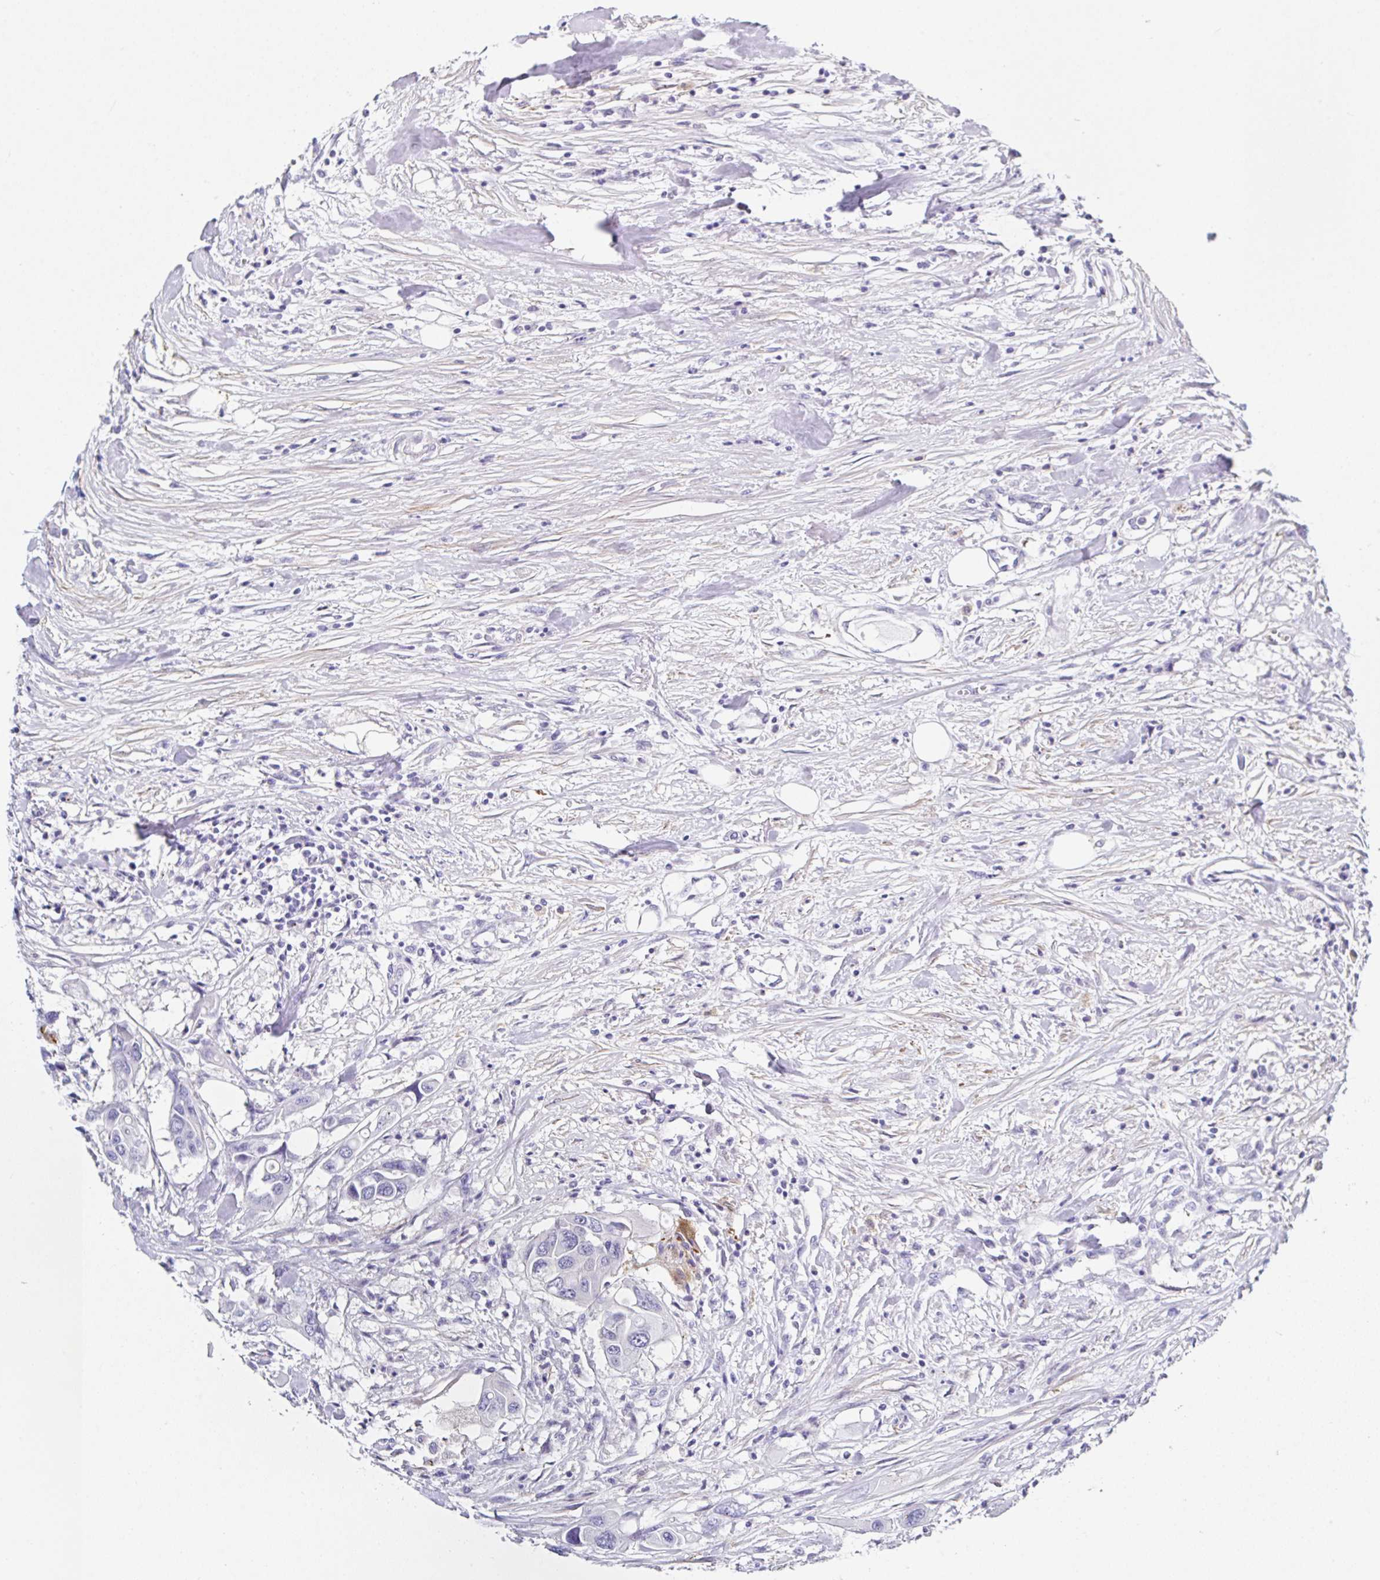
{"staining": {"intensity": "negative", "quantity": "none", "location": "none"}, "tissue": "colorectal cancer", "cell_type": "Tumor cells", "image_type": "cancer", "snomed": [{"axis": "morphology", "description": "Adenocarcinoma, NOS"}, {"axis": "topography", "description": "Colon"}], "caption": "IHC of human colorectal cancer demonstrates no expression in tumor cells. Brightfield microscopy of immunohistochemistry (IHC) stained with DAB (brown) and hematoxylin (blue), captured at high magnification.", "gene": "PPFIA4", "patient": {"sex": "male", "age": 77}}